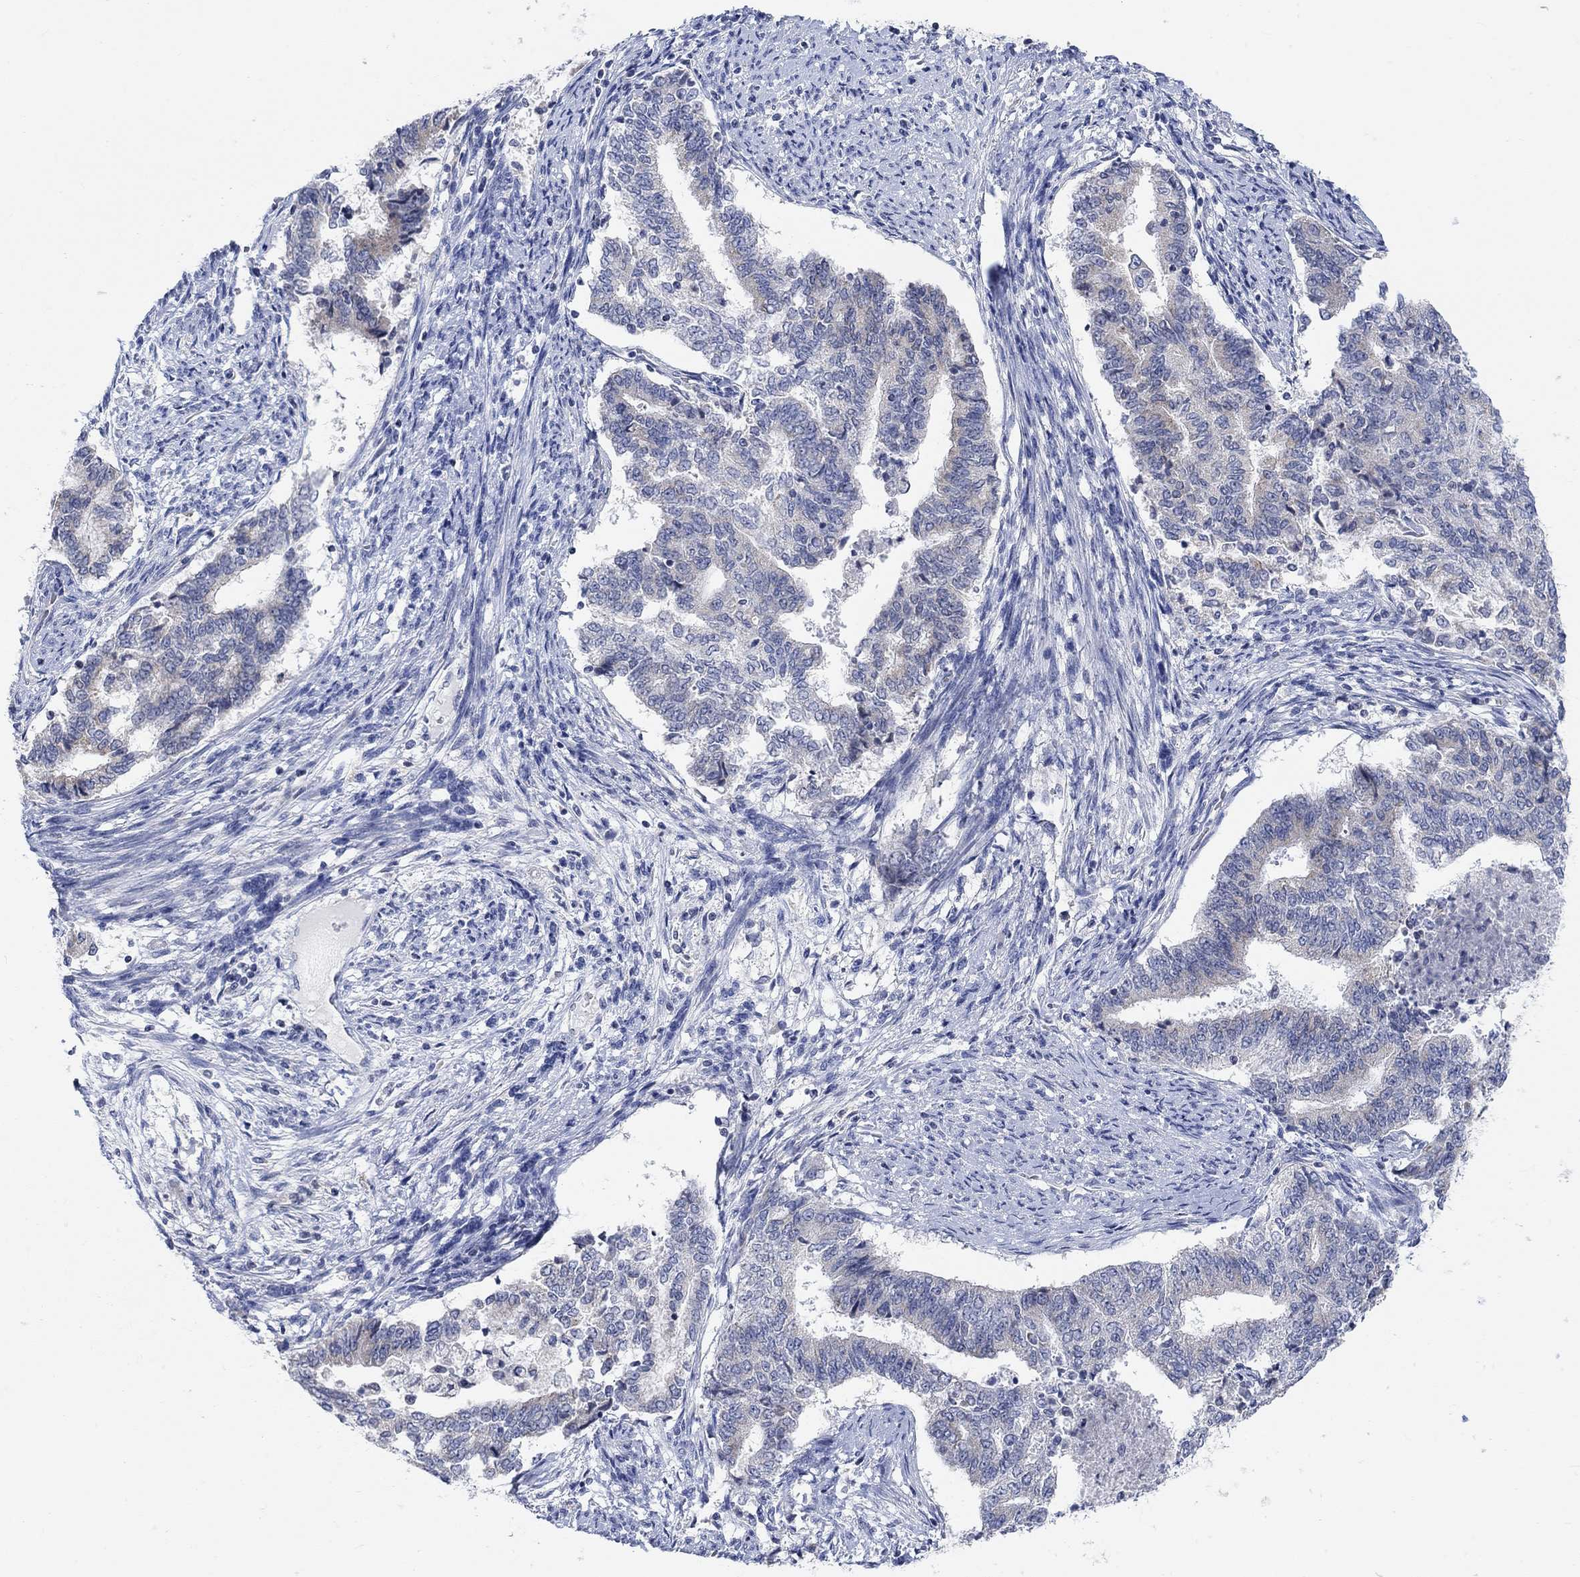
{"staining": {"intensity": "weak", "quantity": "<25%", "location": "cytoplasmic/membranous"}, "tissue": "endometrial cancer", "cell_type": "Tumor cells", "image_type": "cancer", "snomed": [{"axis": "morphology", "description": "Adenocarcinoma, NOS"}, {"axis": "topography", "description": "Endometrium"}], "caption": "A photomicrograph of human endometrial cancer is negative for staining in tumor cells.", "gene": "ATP6V1E2", "patient": {"sex": "female", "age": 65}}